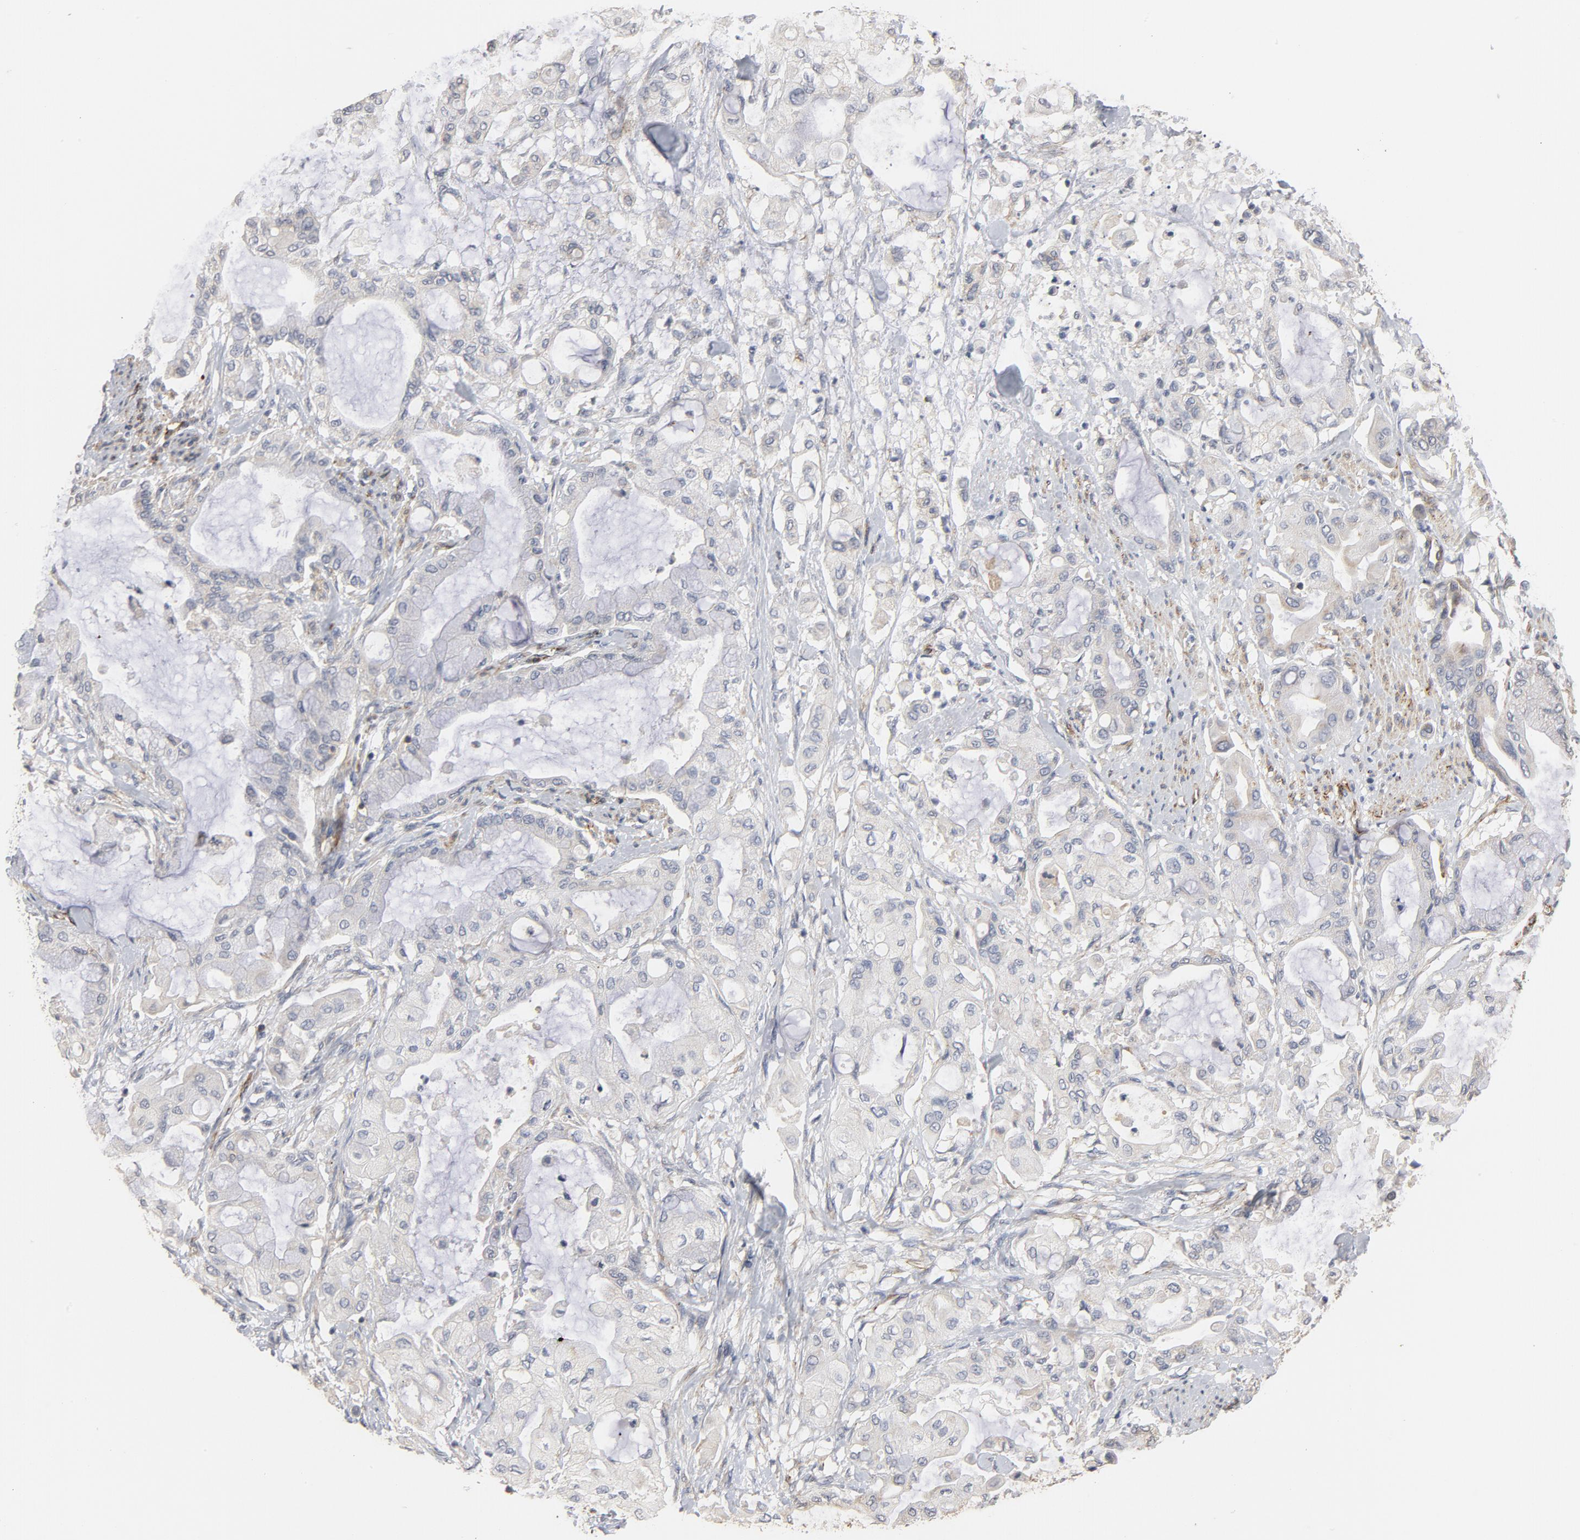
{"staining": {"intensity": "negative", "quantity": "none", "location": "none"}, "tissue": "pancreatic cancer", "cell_type": "Tumor cells", "image_type": "cancer", "snomed": [{"axis": "morphology", "description": "Adenocarcinoma, NOS"}, {"axis": "morphology", "description": "Adenocarcinoma, metastatic, NOS"}, {"axis": "topography", "description": "Lymph node"}, {"axis": "topography", "description": "Pancreas"}, {"axis": "topography", "description": "Duodenum"}], "caption": "An image of human pancreatic cancer is negative for staining in tumor cells. (Brightfield microscopy of DAB IHC at high magnification).", "gene": "GNG2", "patient": {"sex": "female", "age": 64}}